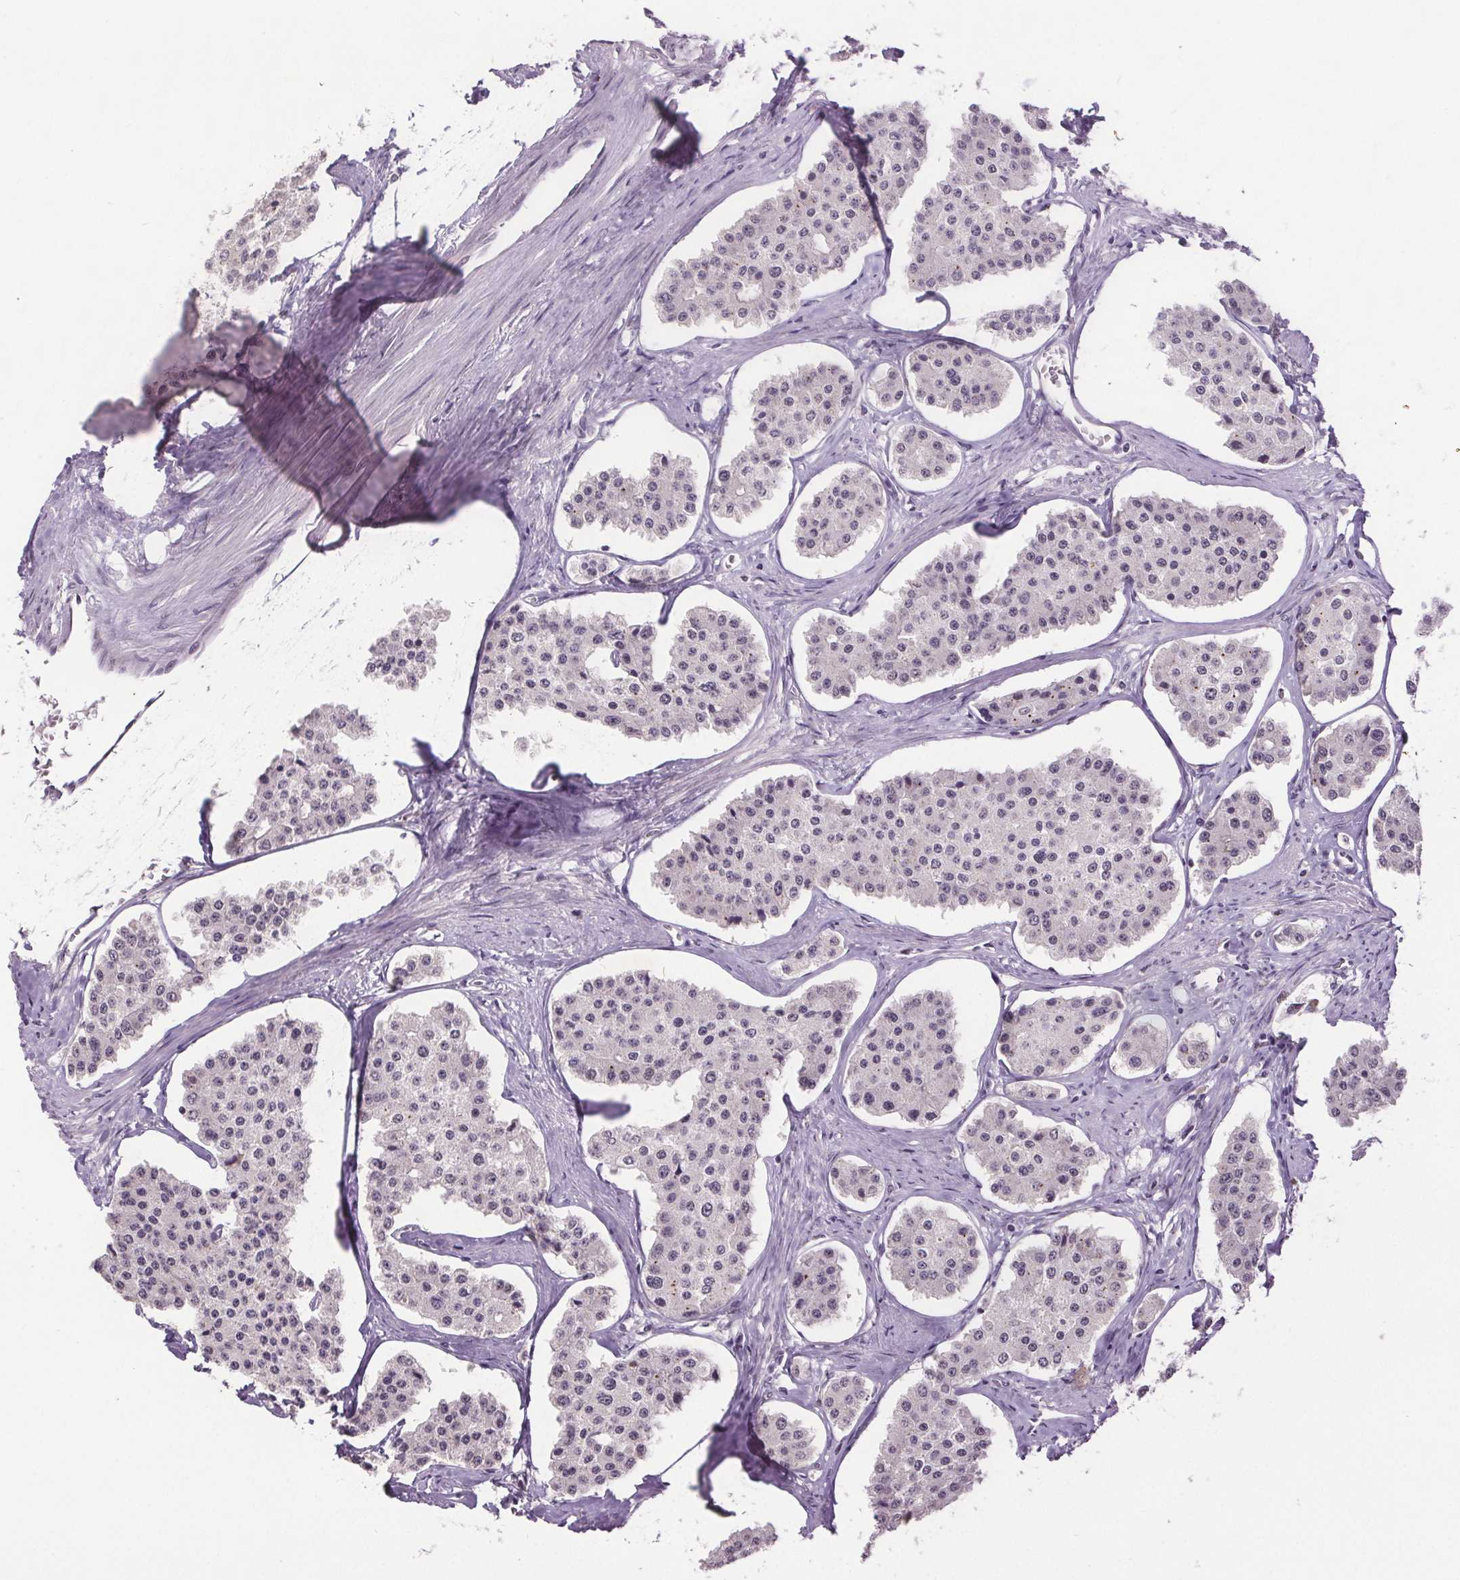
{"staining": {"intensity": "negative", "quantity": "none", "location": "none"}, "tissue": "carcinoid", "cell_type": "Tumor cells", "image_type": "cancer", "snomed": [{"axis": "morphology", "description": "Carcinoid, malignant, NOS"}, {"axis": "topography", "description": "Small intestine"}], "caption": "High power microscopy histopathology image of an immunohistochemistry (IHC) photomicrograph of carcinoid (malignant), revealing no significant staining in tumor cells.", "gene": "CENPF", "patient": {"sex": "female", "age": 65}}